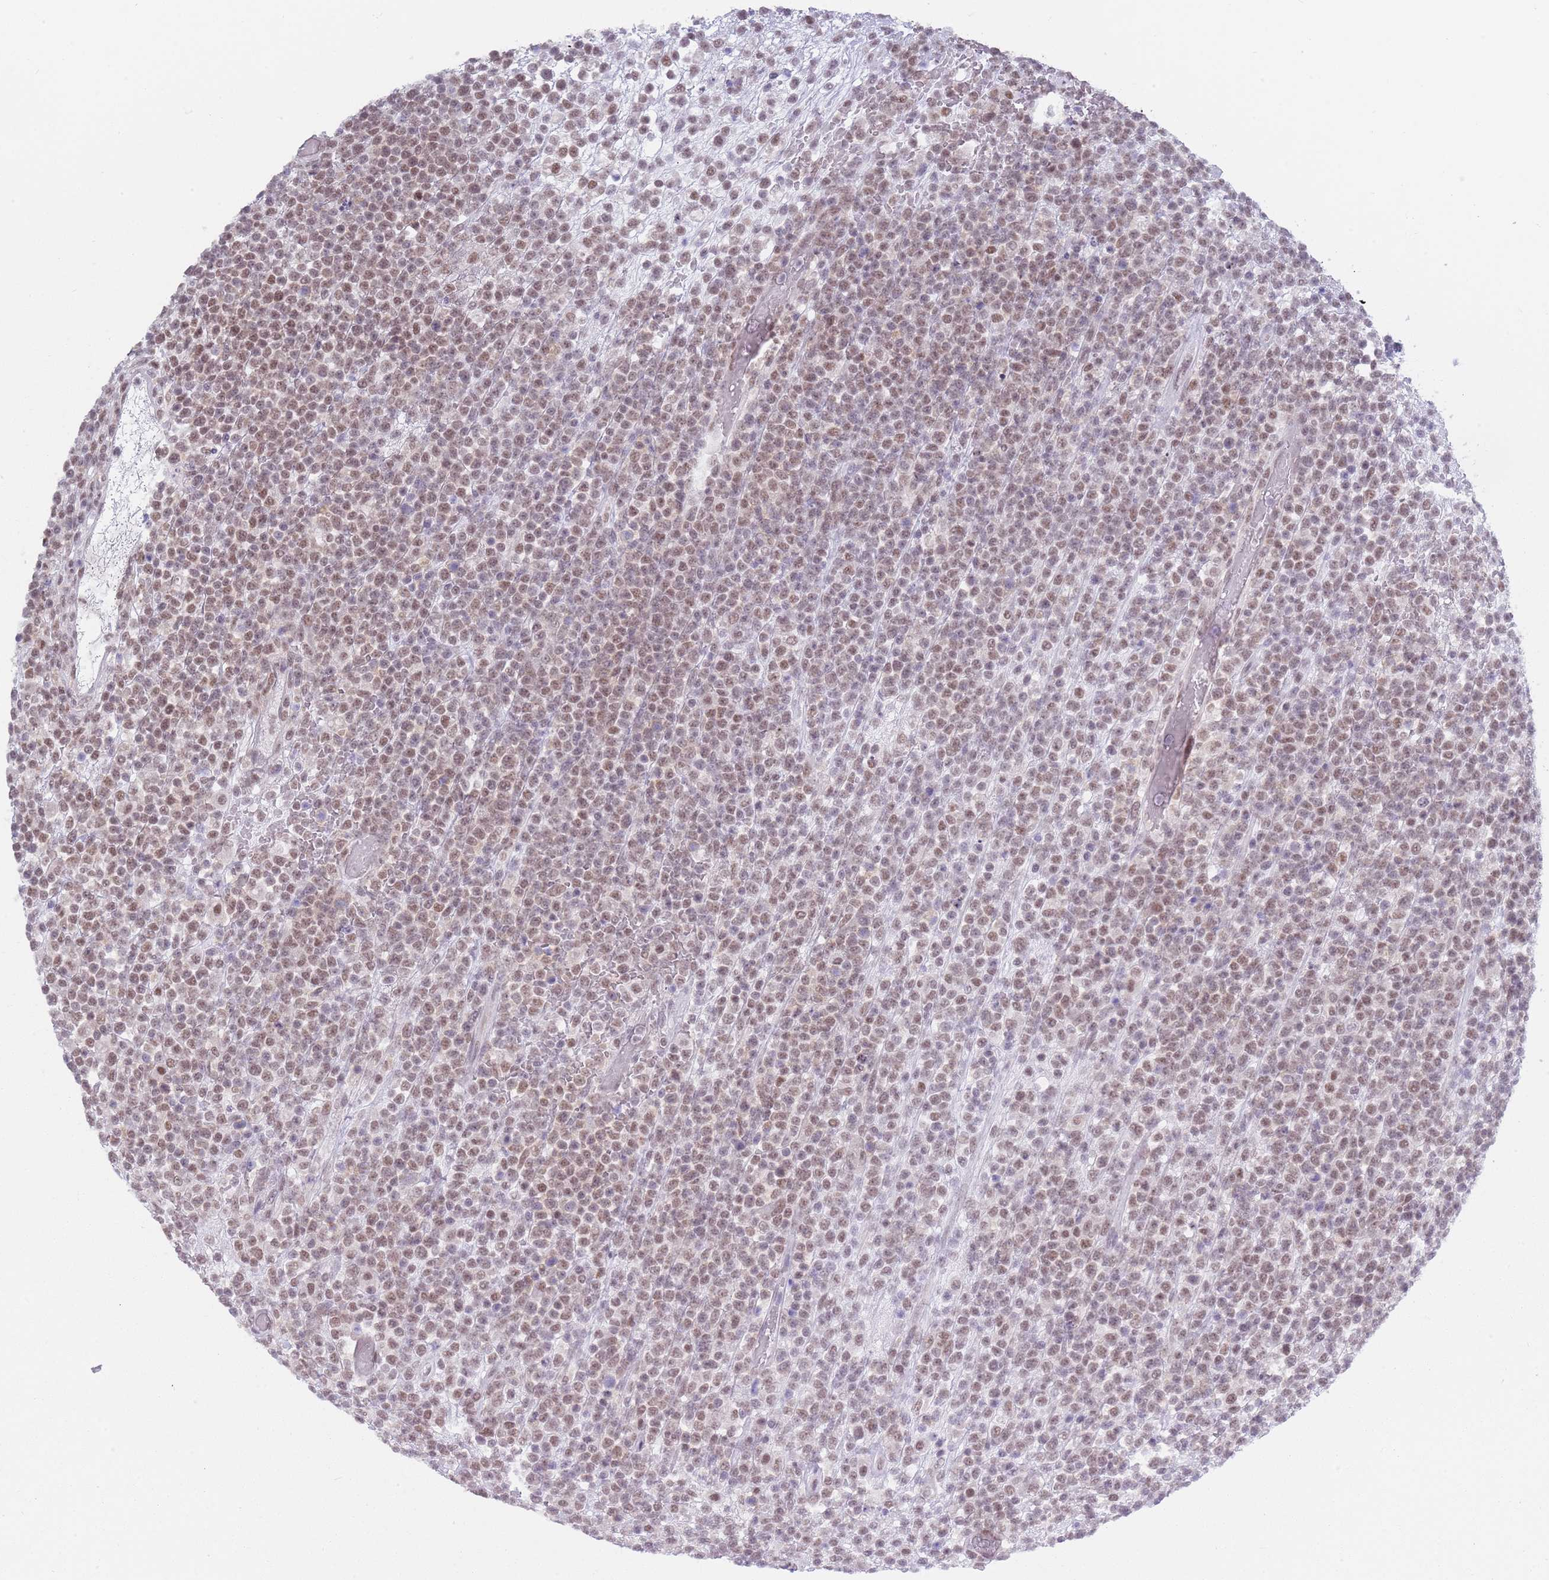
{"staining": {"intensity": "weak", "quantity": ">75%", "location": "nuclear"}, "tissue": "lymphoma", "cell_type": "Tumor cells", "image_type": "cancer", "snomed": [{"axis": "morphology", "description": "Malignant lymphoma, non-Hodgkin's type, High grade"}, {"axis": "topography", "description": "Colon"}], "caption": "Immunohistochemistry of high-grade malignant lymphoma, non-Hodgkin's type shows low levels of weak nuclear expression in approximately >75% of tumor cells.", "gene": "SEPHS2", "patient": {"sex": "female", "age": 53}}